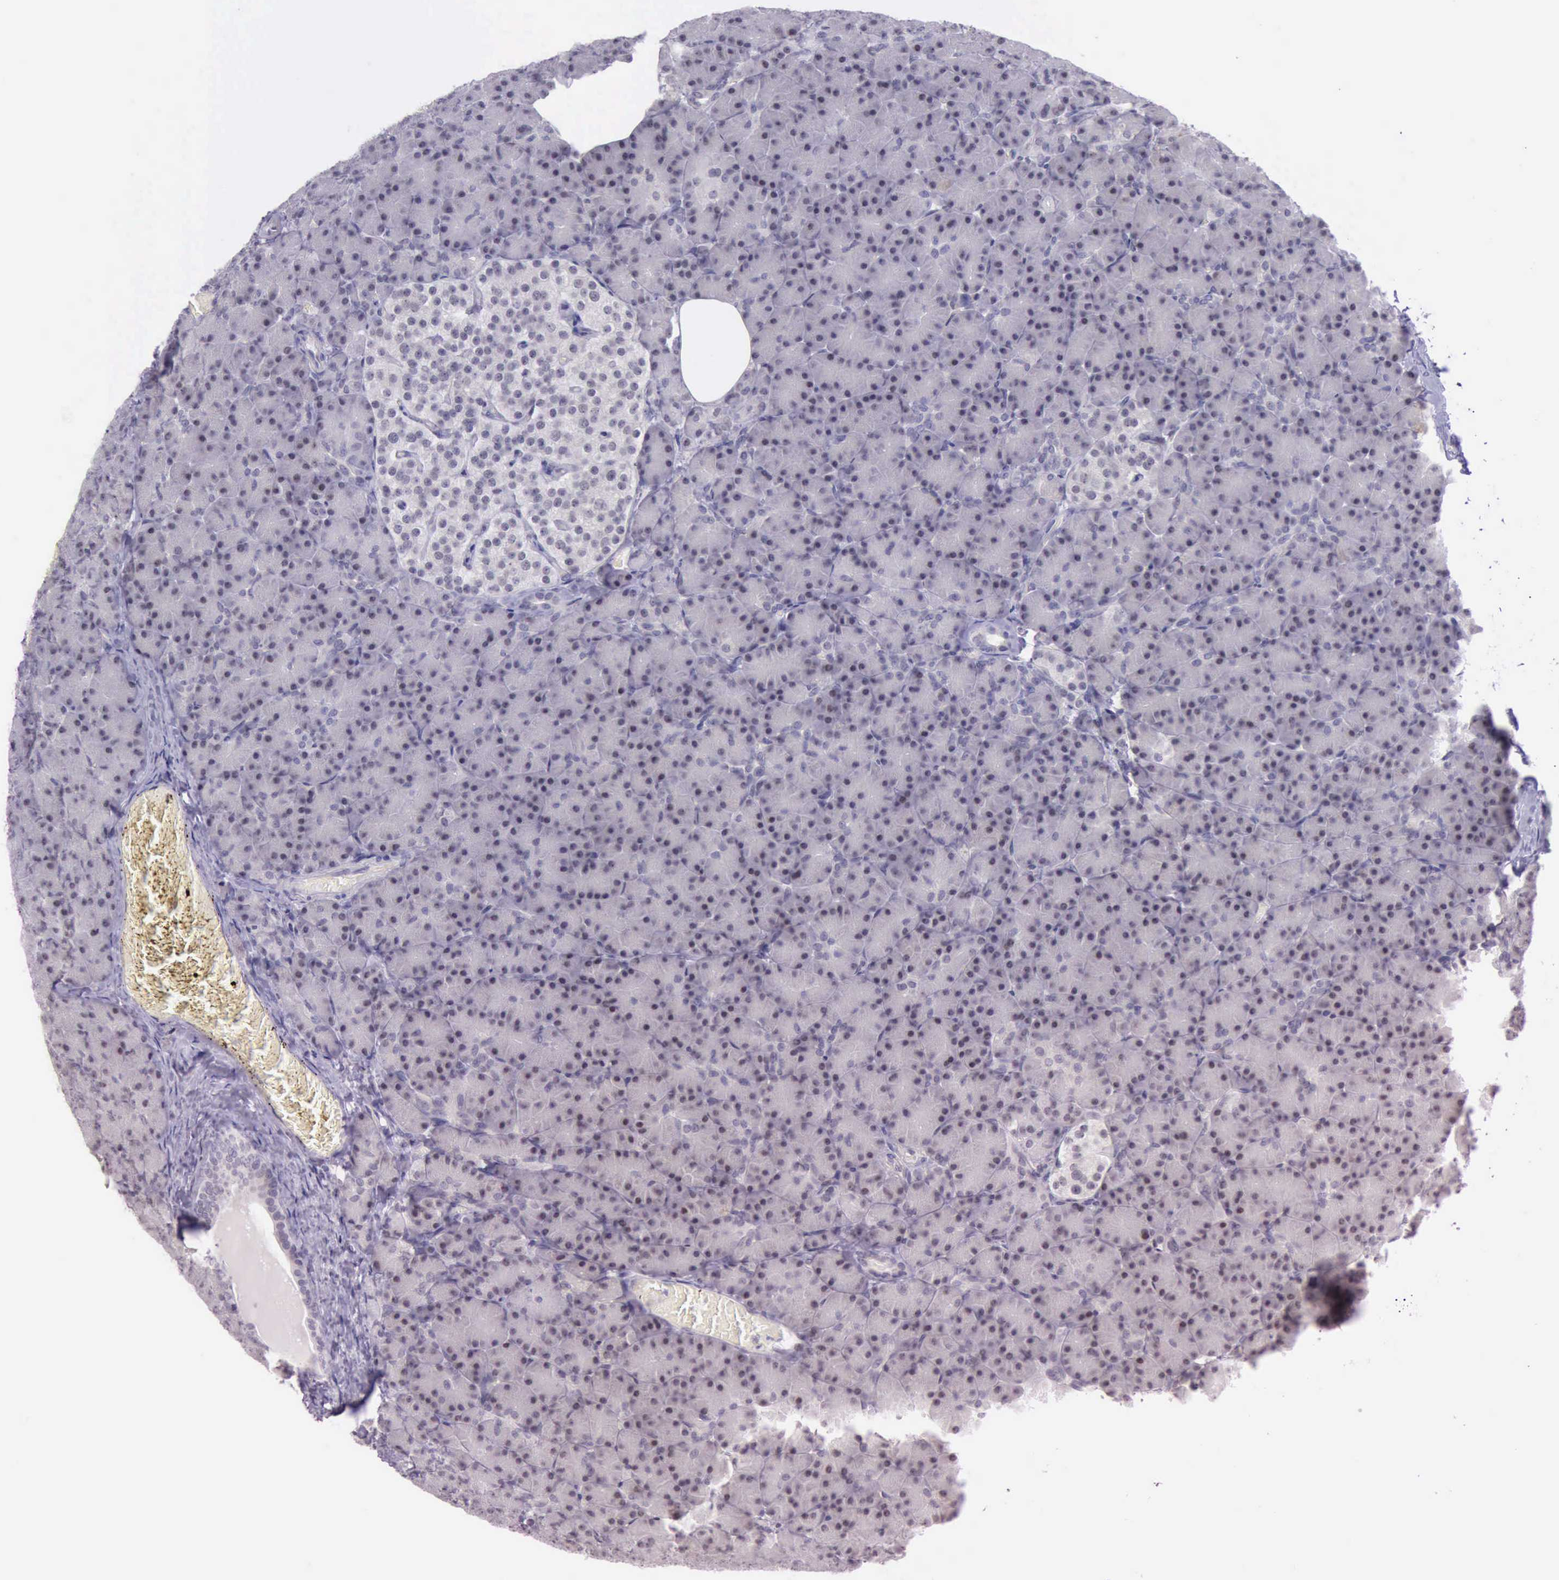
{"staining": {"intensity": "negative", "quantity": "none", "location": "none"}, "tissue": "pancreas", "cell_type": "Exocrine glandular cells", "image_type": "normal", "snomed": [{"axis": "morphology", "description": "Normal tissue, NOS"}, {"axis": "topography", "description": "Pancreas"}], "caption": "IHC photomicrograph of normal human pancreas stained for a protein (brown), which shows no positivity in exocrine glandular cells.", "gene": "PARP1", "patient": {"sex": "female", "age": 43}}